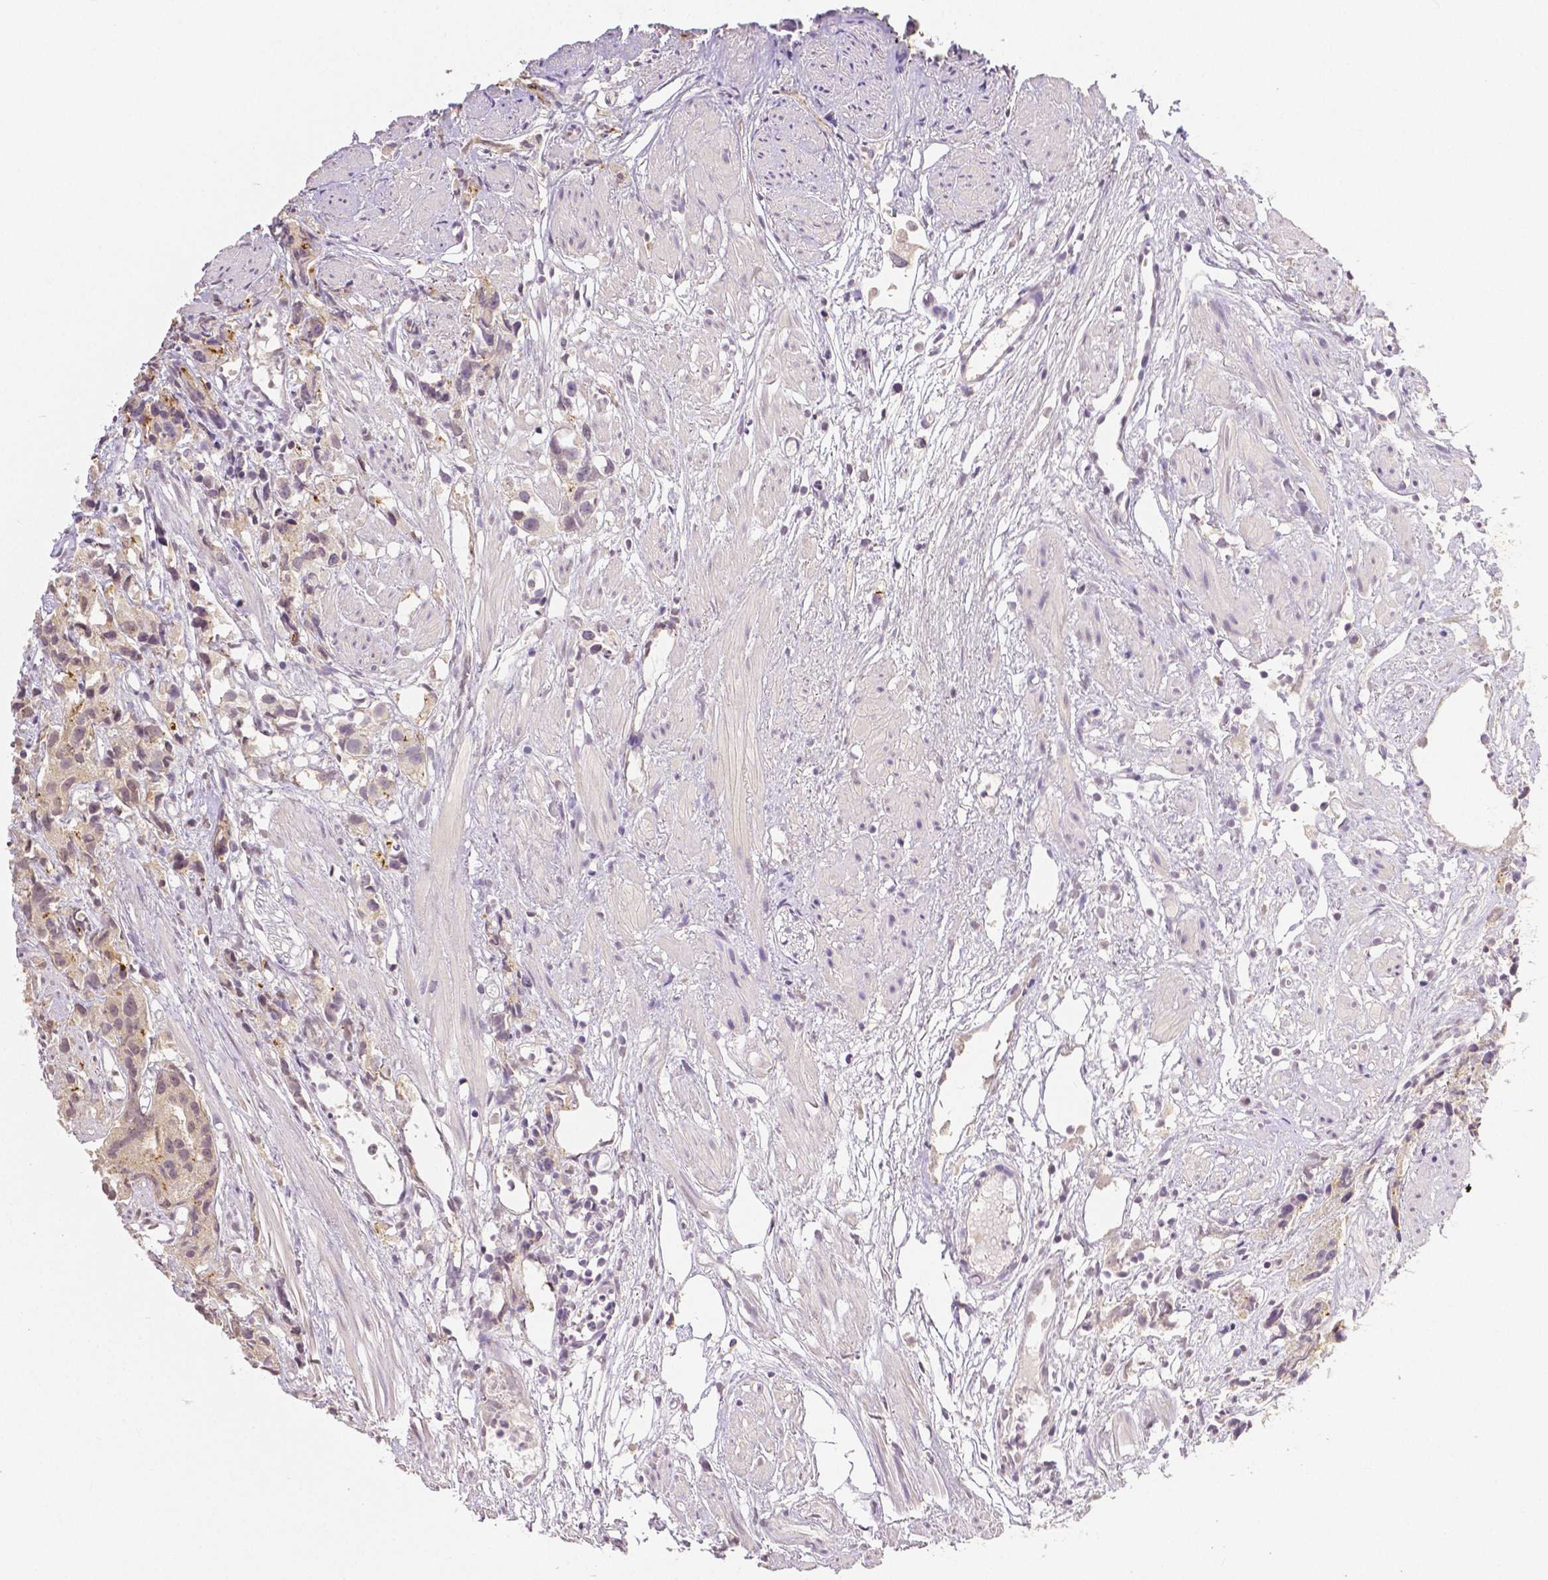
{"staining": {"intensity": "weak", "quantity": "<25%", "location": "cytoplasmic/membranous"}, "tissue": "prostate cancer", "cell_type": "Tumor cells", "image_type": "cancer", "snomed": [{"axis": "morphology", "description": "Adenocarcinoma, High grade"}, {"axis": "topography", "description": "Prostate"}], "caption": "The immunohistochemistry histopathology image has no significant positivity in tumor cells of prostate high-grade adenocarcinoma tissue. (DAB immunohistochemistry (IHC) with hematoxylin counter stain).", "gene": "OCLN", "patient": {"sex": "male", "age": 68}}